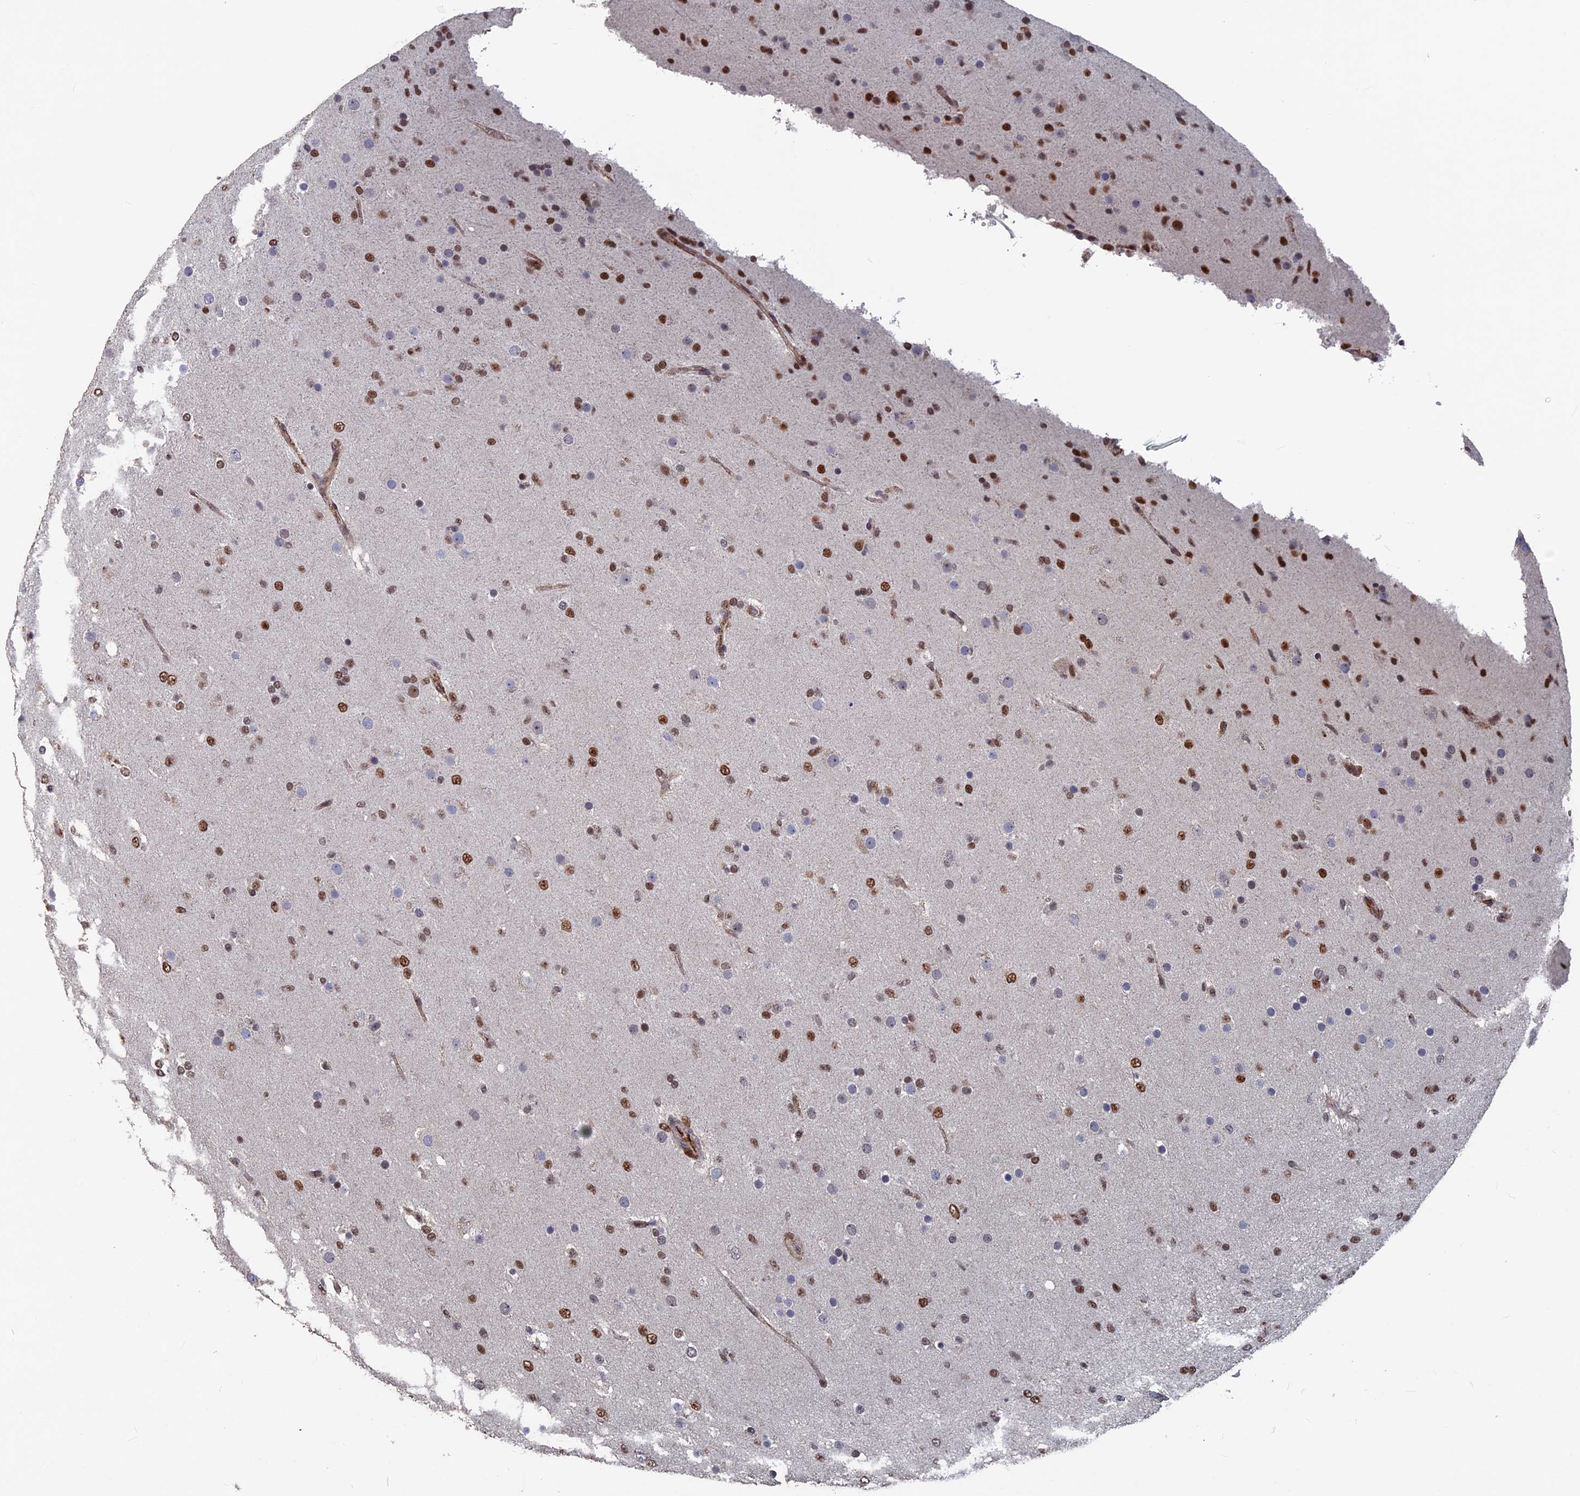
{"staining": {"intensity": "strong", "quantity": "25%-75%", "location": "nuclear"}, "tissue": "glioma", "cell_type": "Tumor cells", "image_type": "cancer", "snomed": [{"axis": "morphology", "description": "Glioma, malignant, Low grade"}, {"axis": "topography", "description": "Brain"}], "caption": "This photomicrograph displays immunohistochemistry staining of malignant glioma (low-grade), with high strong nuclear positivity in about 25%-75% of tumor cells.", "gene": "SH3D21", "patient": {"sex": "male", "age": 65}}